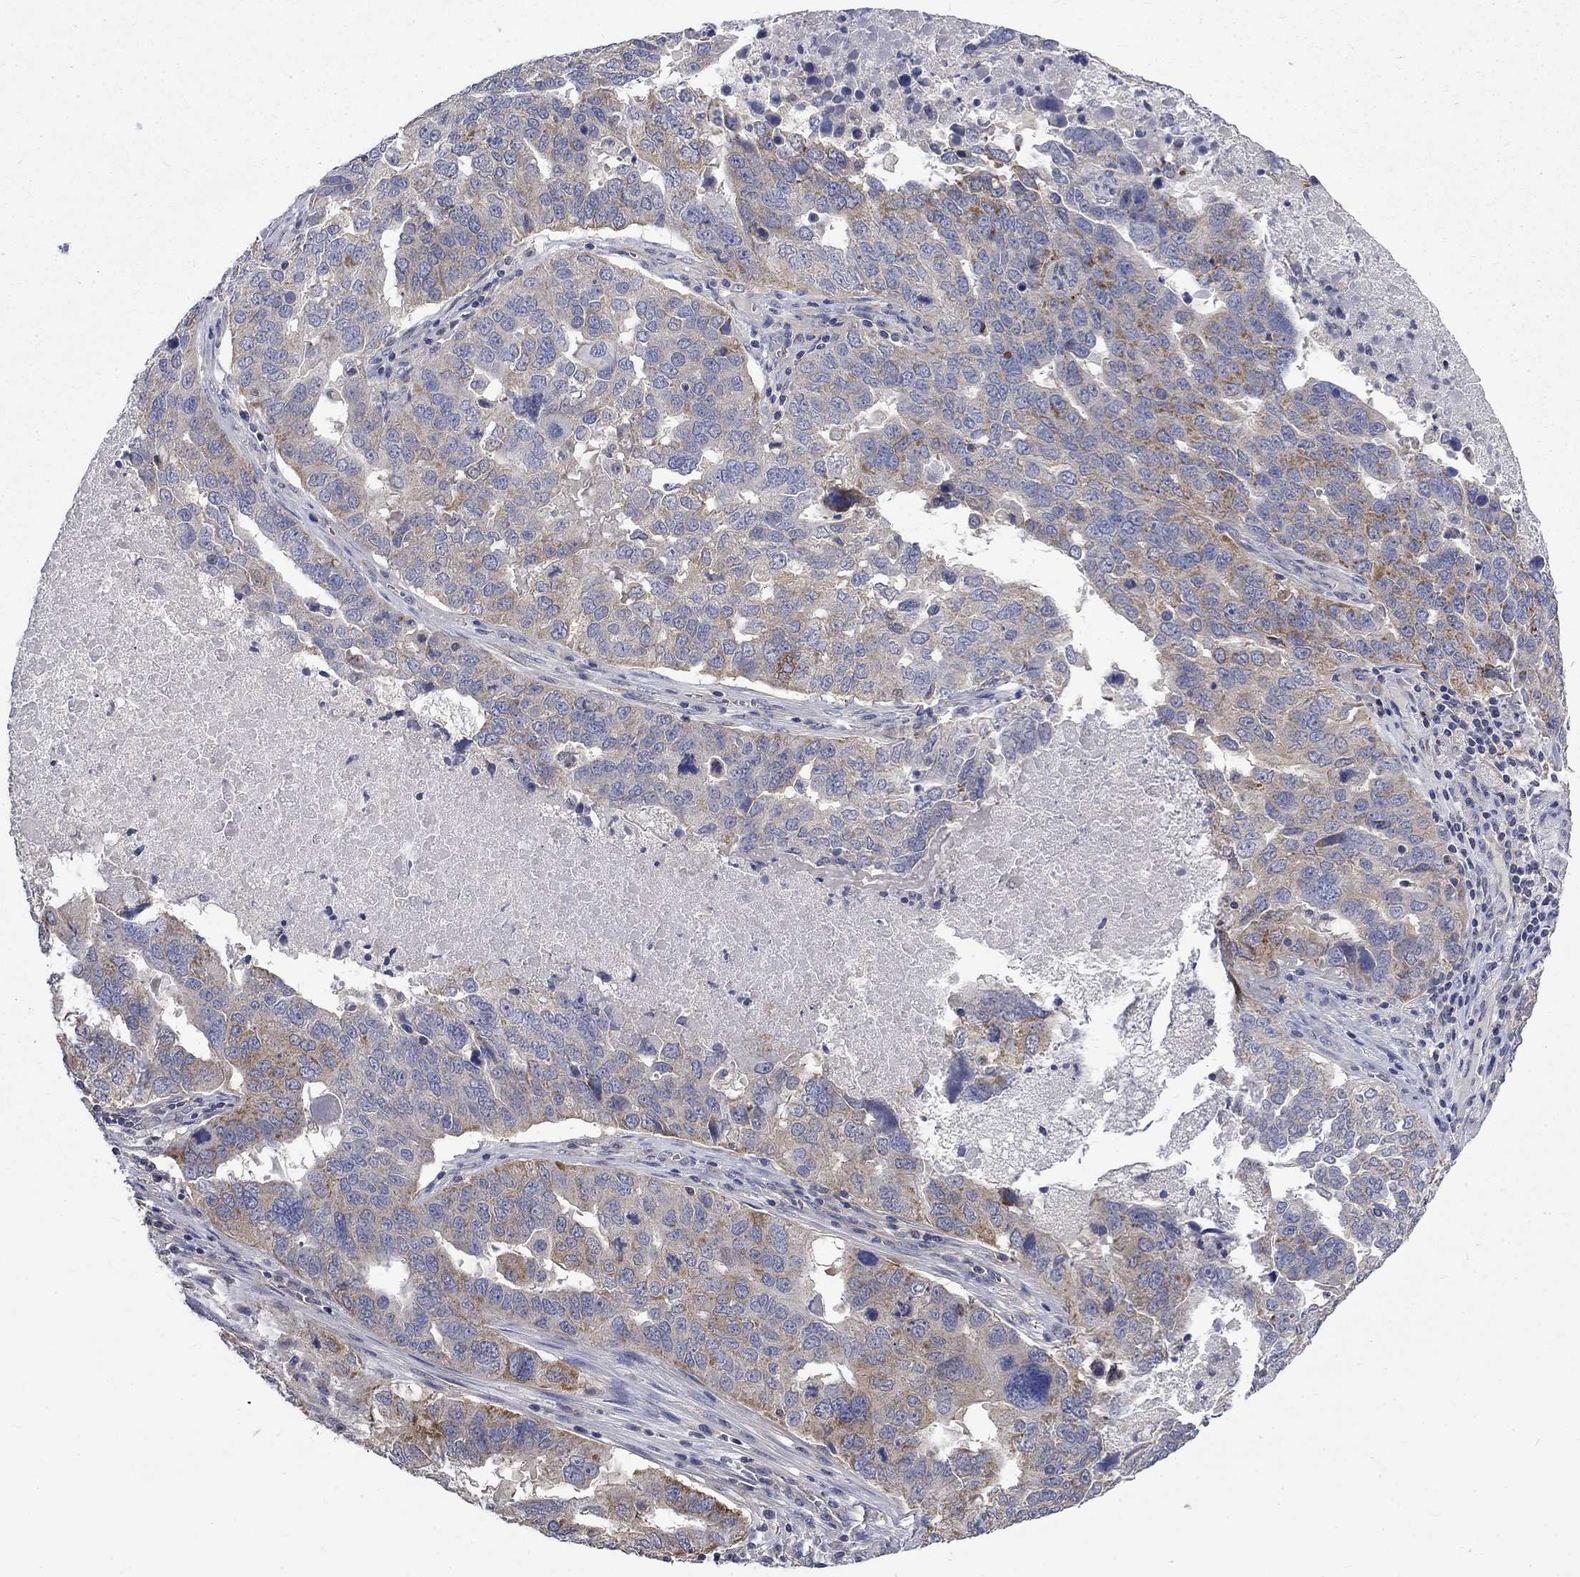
{"staining": {"intensity": "strong", "quantity": "<25%", "location": "cytoplasmic/membranous"}, "tissue": "ovarian cancer", "cell_type": "Tumor cells", "image_type": "cancer", "snomed": [{"axis": "morphology", "description": "Carcinoma, endometroid"}, {"axis": "topography", "description": "Soft tissue"}, {"axis": "topography", "description": "Ovary"}], "caption": "Brown immunohistochemical staining in human ovarian endometroid carcinoma shows strong cytoplasmic/membranous staining in approximately <25% of tumor cells.", "gene": "HSPA12A", "patient": {"sex": "female", "age": 52}}